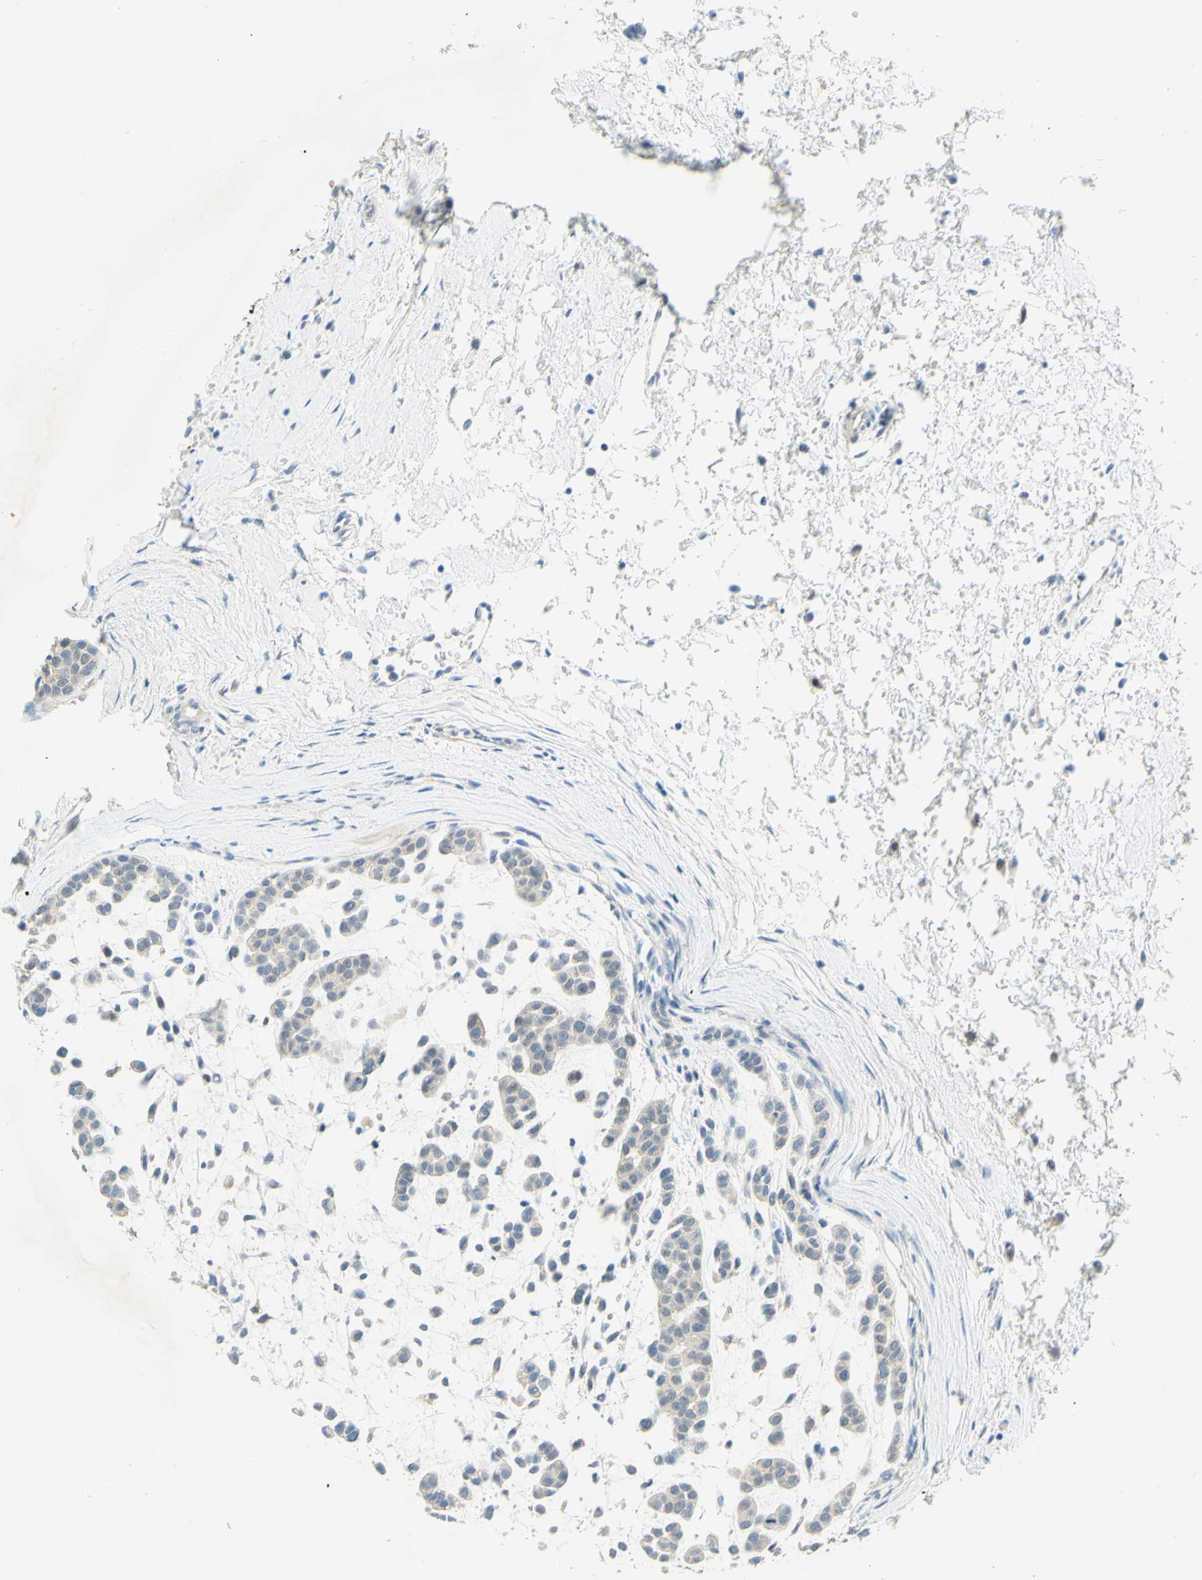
{"staining": {"intensity": "weak", "quantity": "<25%", "location": "cytoplasmic/membranous"}, "tissue": "head and neck cancer", "cell_type": "Tumor cells", "image_type": "cancer", "snomed": [{"axis": "morphology", "description": "Adenocarcinoma, NOS"}, {"axis": "morphology", "description": "Adenoma, NOS"}, {"axis": "topography", "description": "Head-Neck"}], "caption": "Tumor cells show no significant positivity in head and neck cancer.", "gene": "ENTREP2", "patient": {"sex": "female", "age": 55}}